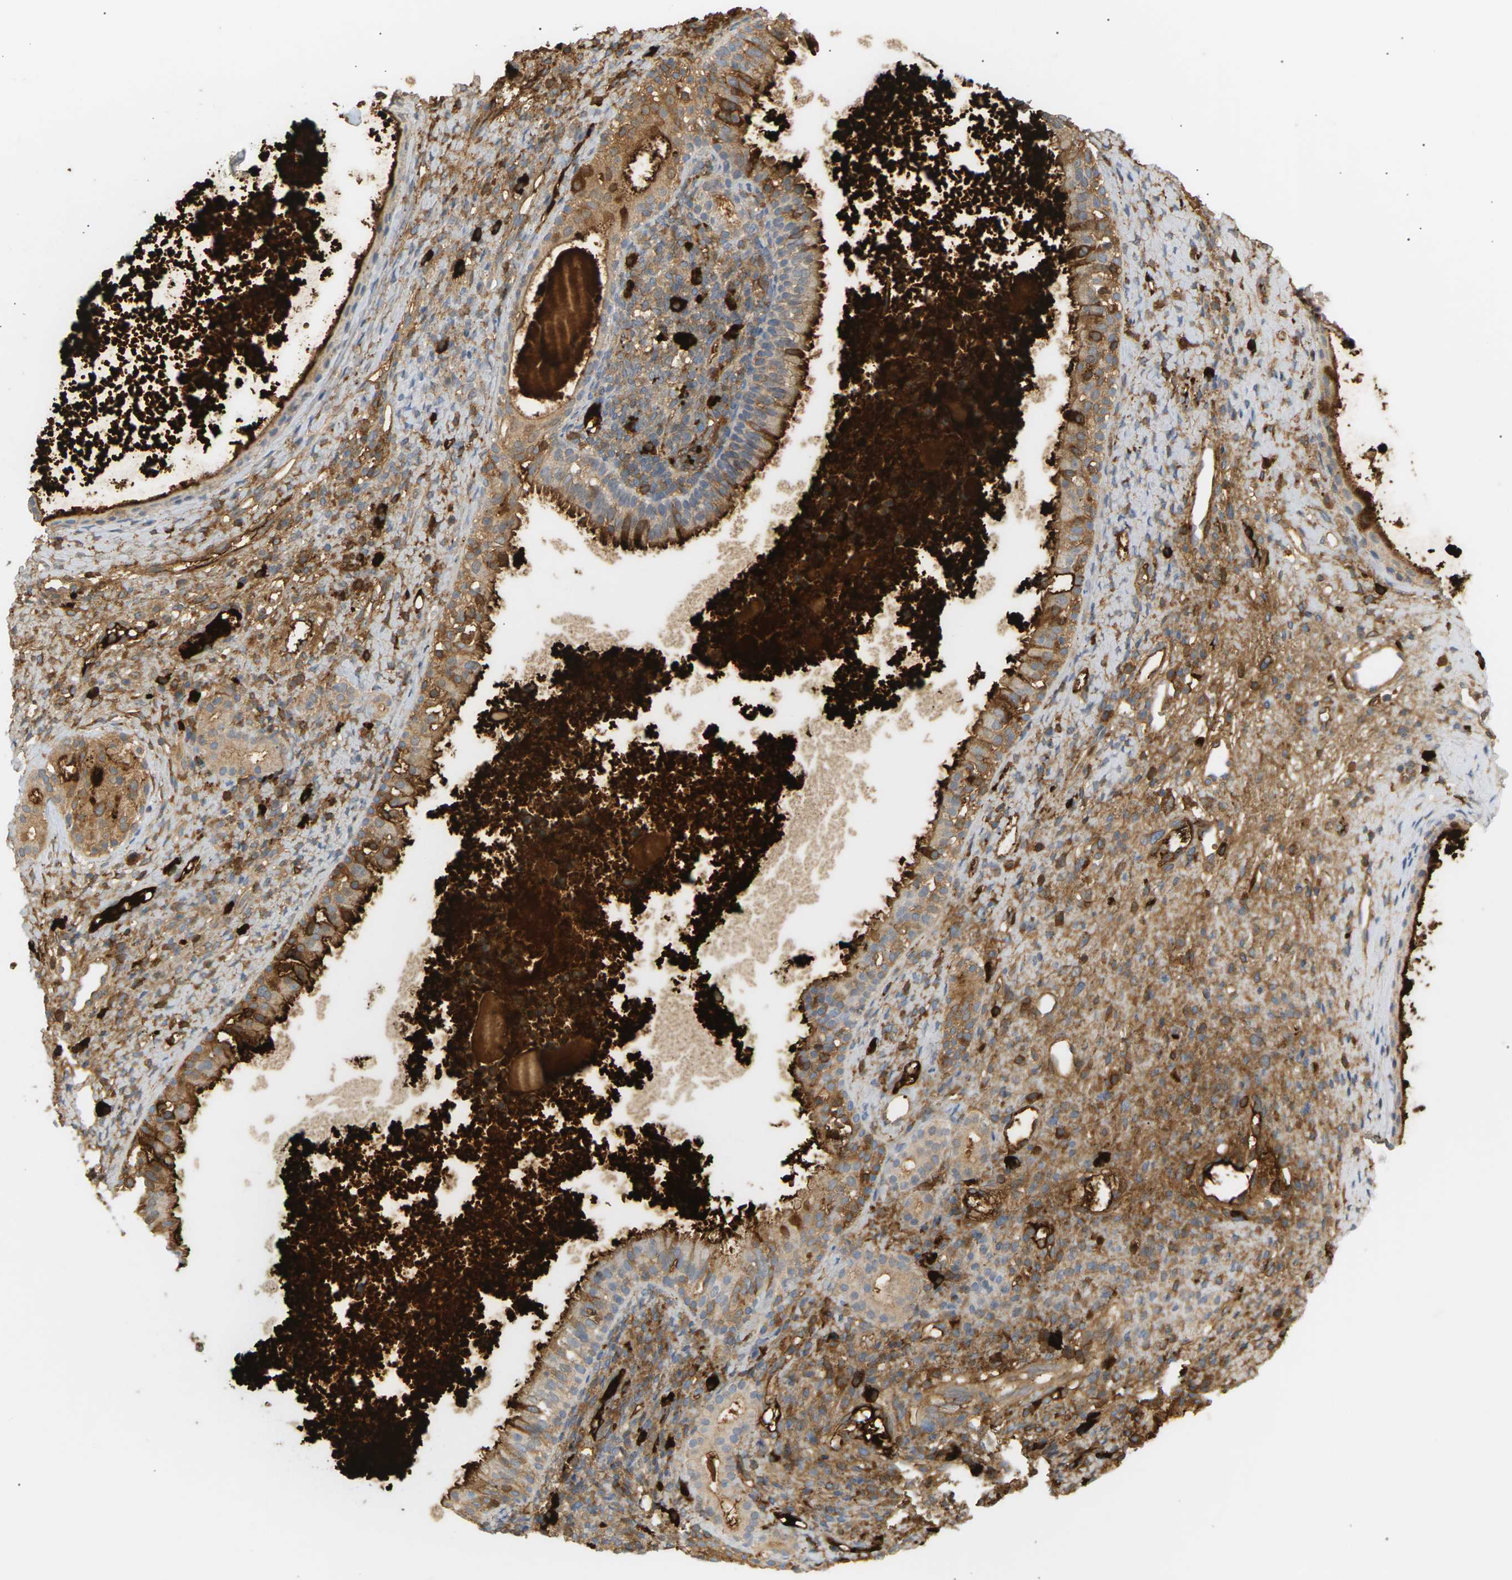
{"staining": {"intensity": "weak", "quantity": ">75%", "location": "cytoplasmic/membranous"}, "tissue": "nasopharynx", "cell_type": "Respiratory epithelial cells", "image_type": "normal", "snomed": [{"axis": "morphology", "description": "Normal tissue, NOS"}, {"axis": "topography", "description": "Nasopharynx"}], "caption": "This image reveals immunohistochemistry staining of unremarkable human nasopharynx, with low weak cytoplasmic/membranous expression in approximately >75% of respiratory epithelial cells.", "gene": "IGLC3", "patient": {"sex": "male", "age": 22}}